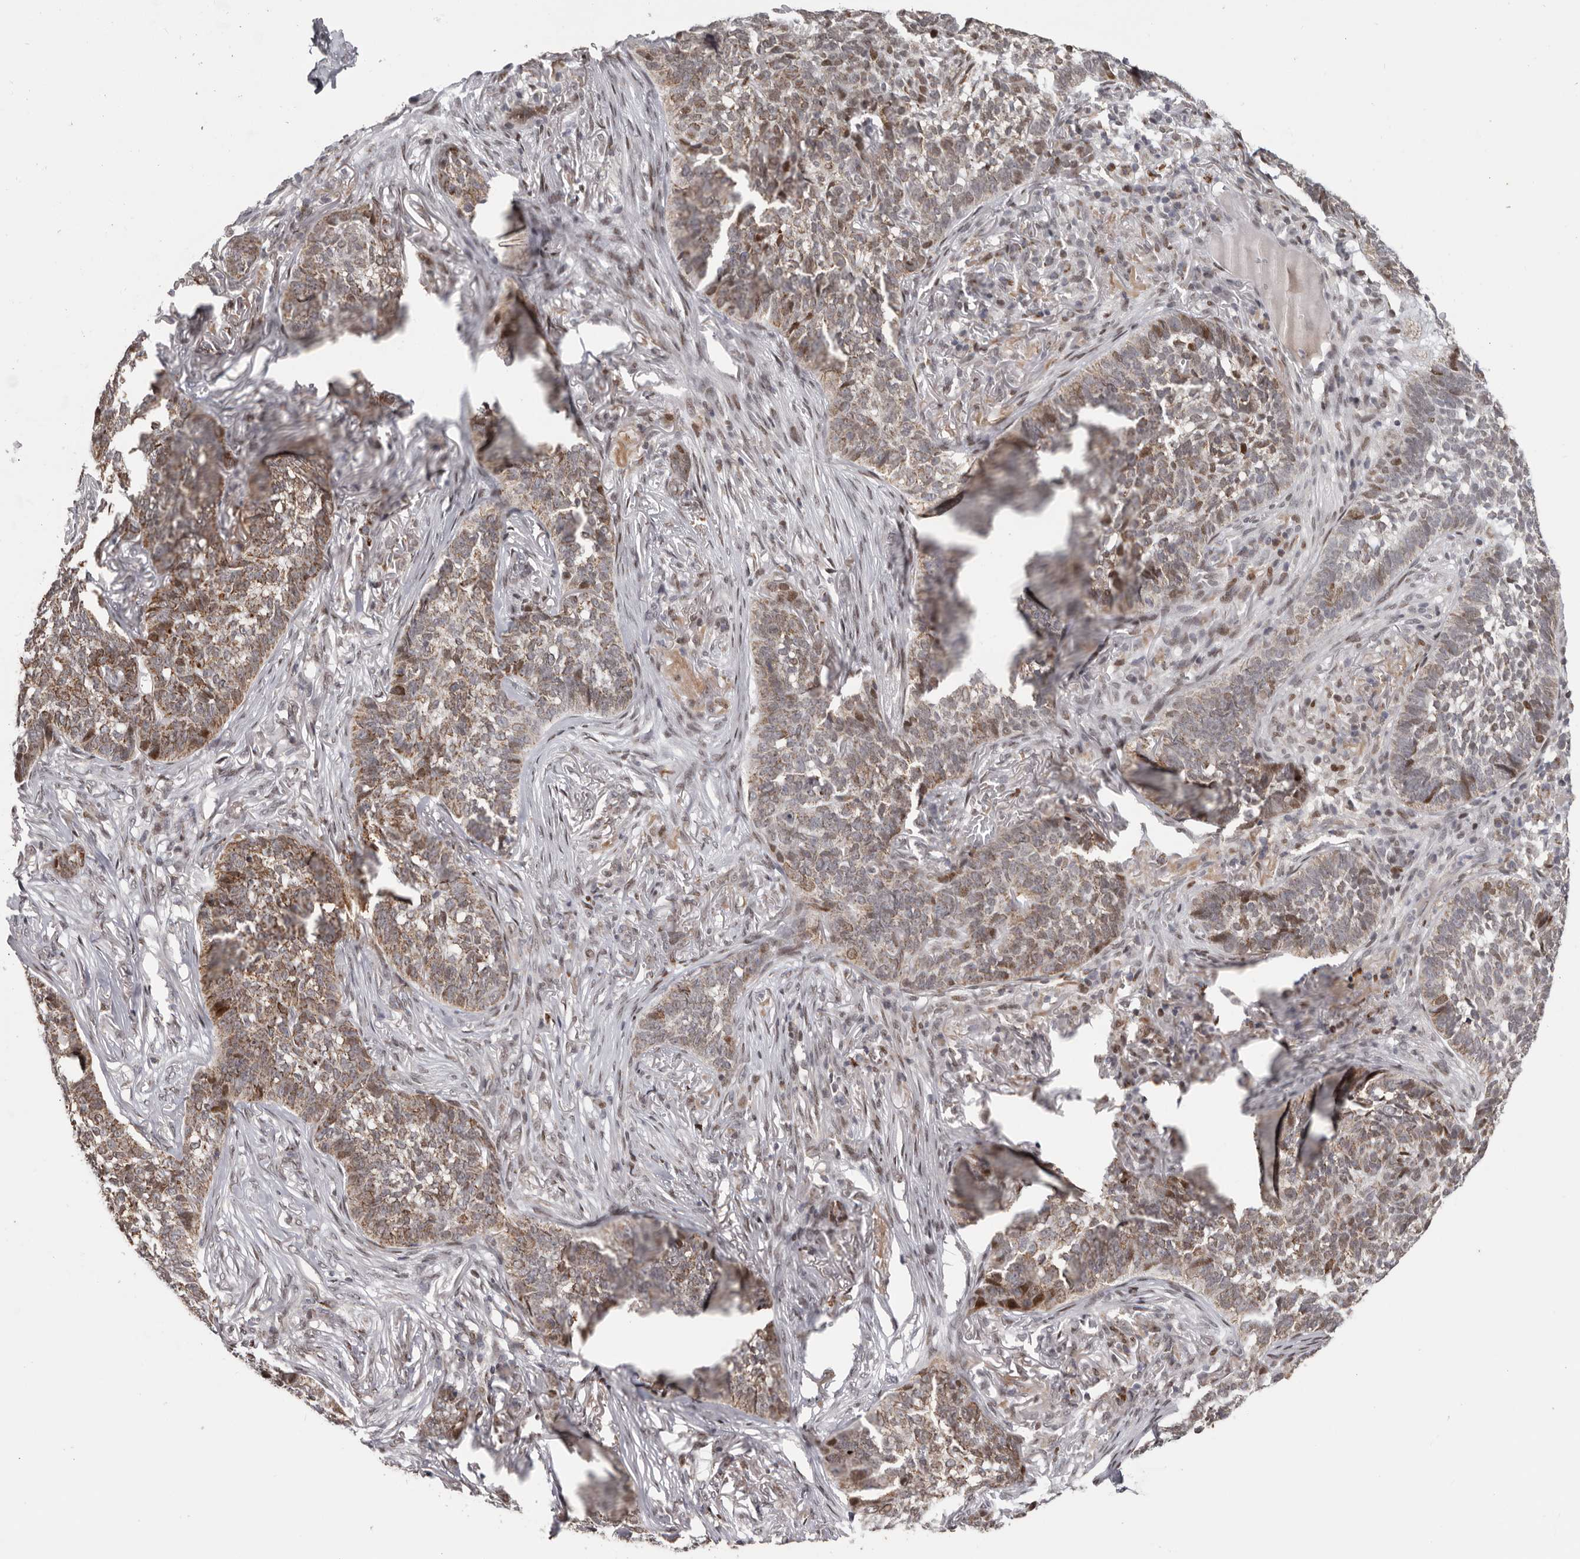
{"staining": {"intensity": "moderate", "quantity": ">75%", "location": "cytoplasmic/membranous"}, "tissue": "skin cancer", "cell_type": "Tumor cells", "image_type": "cancer", "snomed": [{"axis": "morphology", "description": "Basal cell carcinoma"}, {"axis": "topography", "description": "Skin"}], "caption": "A medium amount of moderate cytoplasmic/membranous staining is appreciated in approximately >75% of tumor cells in skin cancer (basal cell carcinoma) tissue.", "gene": "C17orf99", "patient": {"sex": "male", "age": 85}}